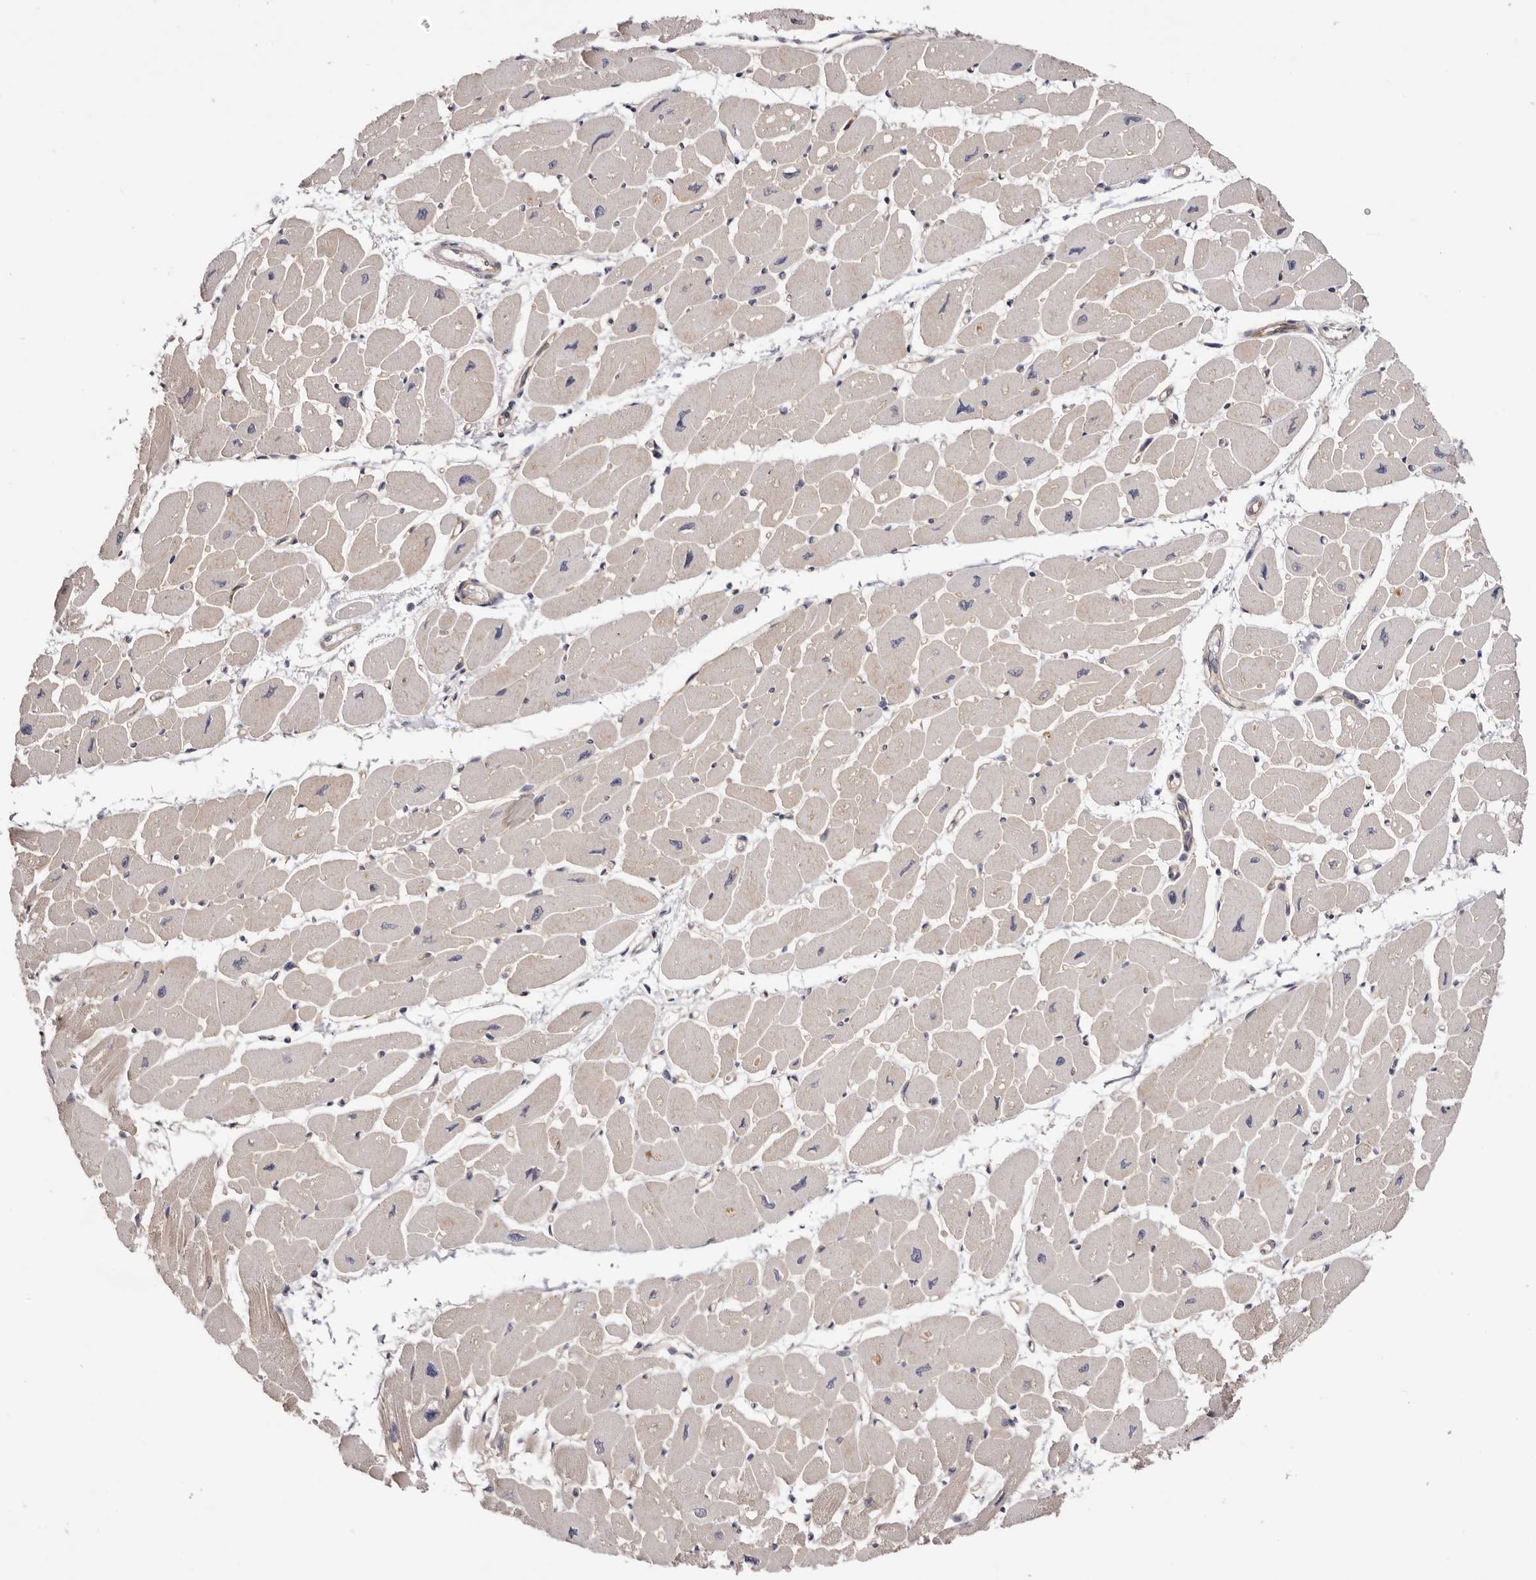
{"staining": {"intensity": "moderate", "quantity": "25%-75%", "location": "cytoplasmic/membranous"}, "tissue": "heart muscle", "cell_type": "Cardiomyocytes", "image_type": "normal", "snomed": [{"axis": "morphology", "description": "Normal tissue, NOS"}, {"axis": "topography", "description": "Heart"}], "caption": "Immunohistochemistry (IHC) histopathology image of normal human heart muscle stained for a protein (brown), which reveals medium levels of moderate cytoplasmic/membranous staining in about 25%-75% of cardiomyocytes.", "gene": "PANK4", "patient": {"sex": "female", "age": 54}}